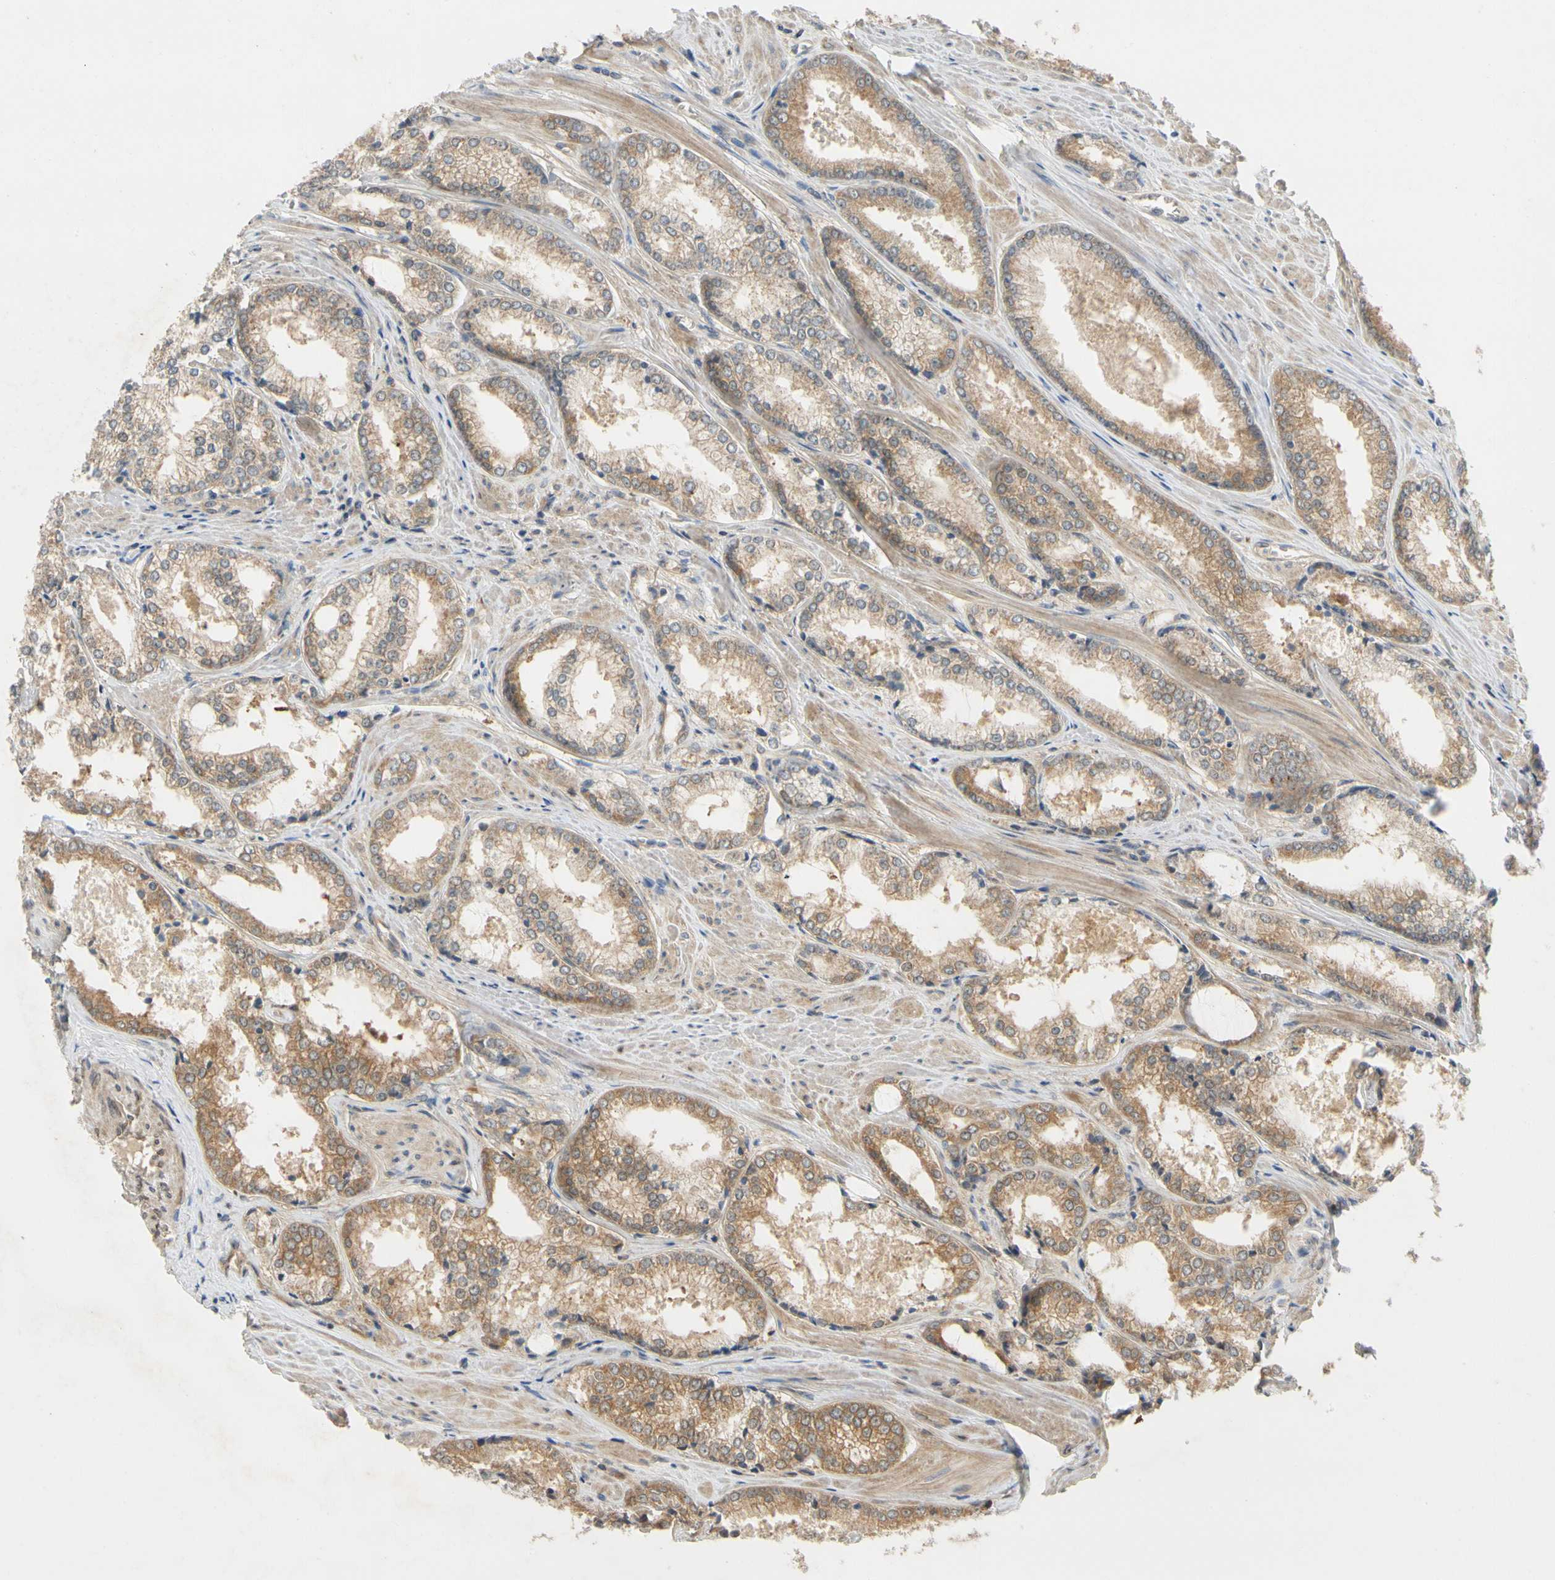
{"staining": {"intensity": "moderate", "quantity": ">75%", "location": "cytoplasmic/membranous"}, "tissue": "prostate cancer", "cell_type": "Tumor cells", "image_type": "cancer", "snomed": [{"axis": "morphology", "description": "Adenocarcinoma, Low grade"}, {"axis": "topography", "description": "Prostate"}], "caption": "Moderate cytoplasmic/membranous expression is seen in approximately >75% of tumor cells in prostate cancer. The staining was performed using DAB to visualize the protein expression in brown, while the nuclei were stained in blue with hematoxylin (Magnification: 20x).", "gene": "TDRP", "patient": {"sex": "male", "age": 64}}